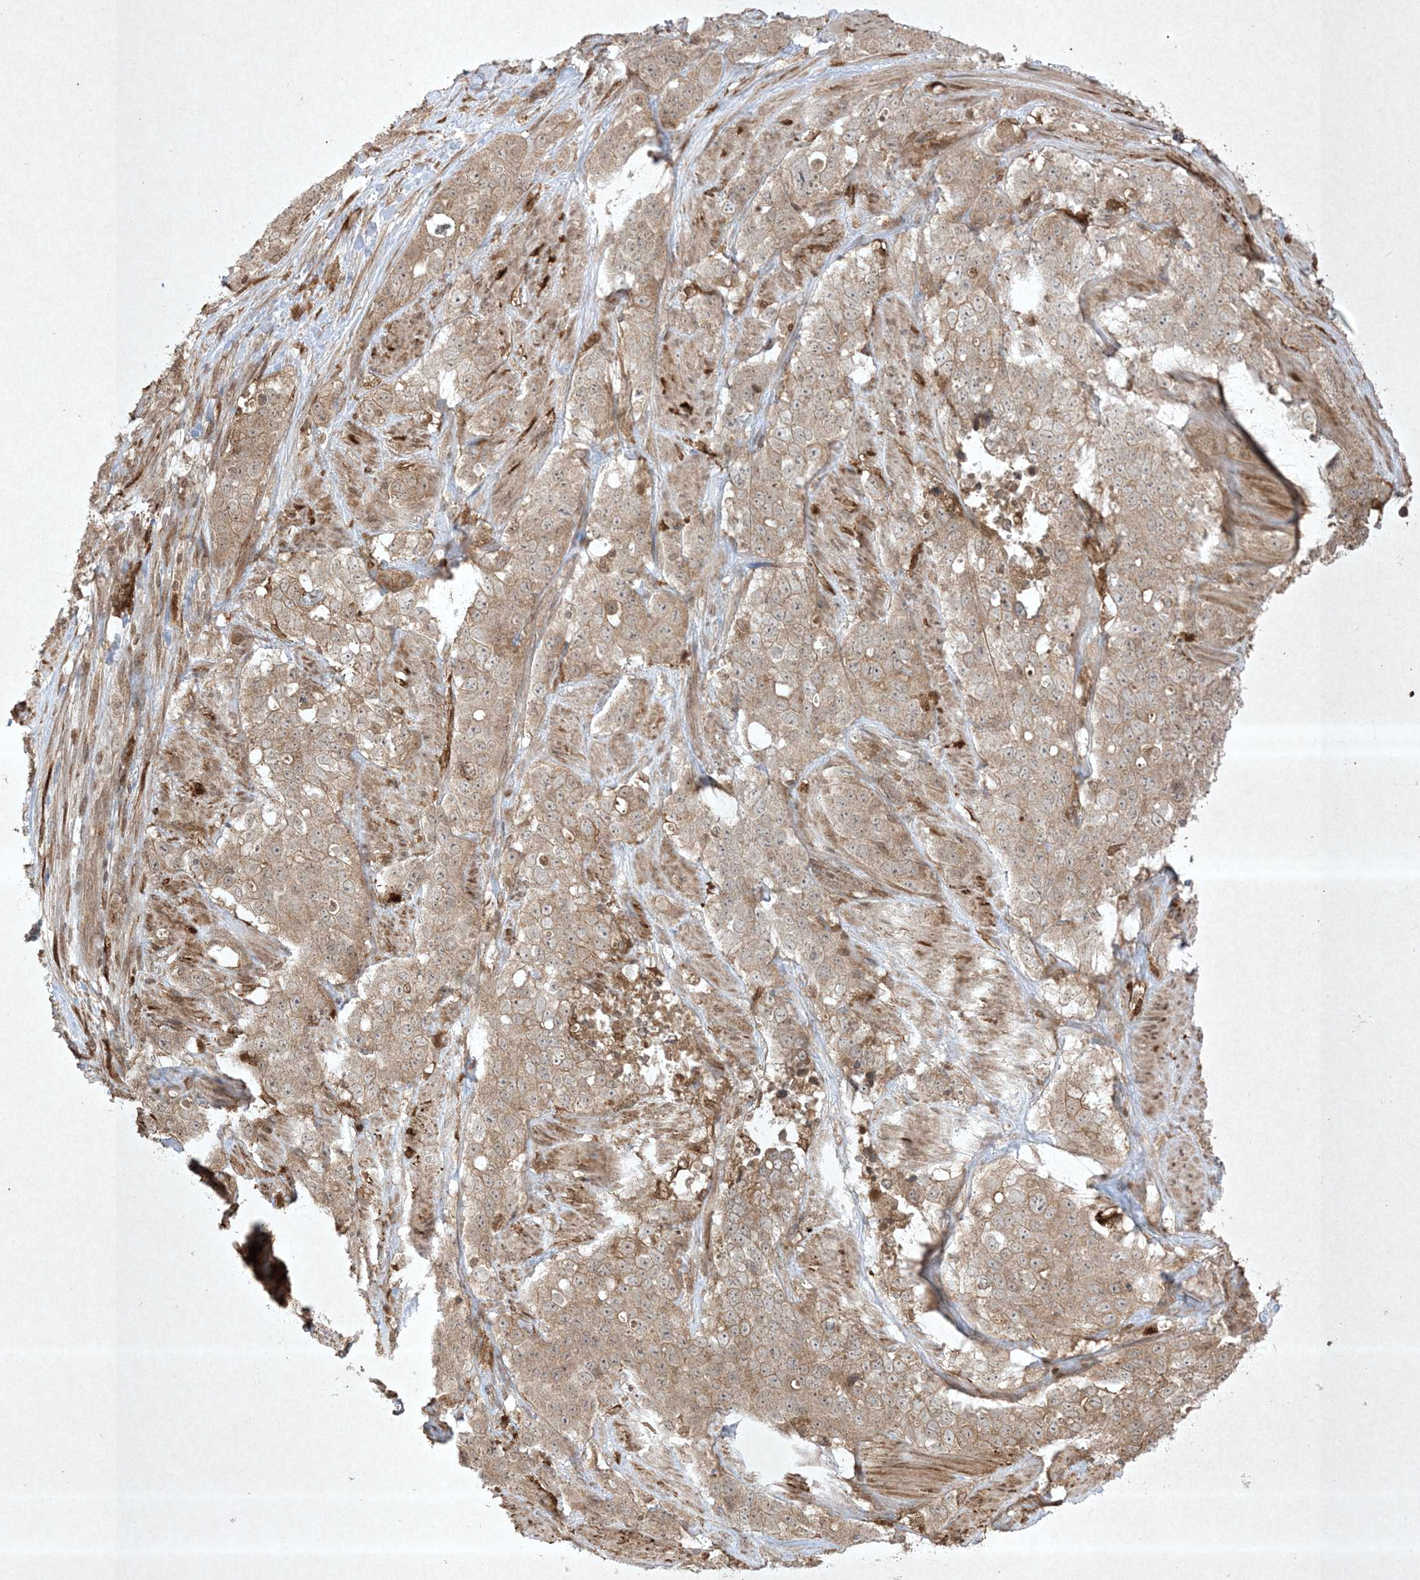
{"staining": {"intensity": "weak", "quantity": ">75%", "location": "cytoplasmic/membranous"}, "tissue": "stomach cancer", "cell_type": "Tumor cells", "image_type": "cancer", "snomed": [{"axis": "morphology", "description": "Adenocarcinoma, NOS"}, {"axis": "topography", "description": "Stomach"}], "caption": "Protein expression analysis of stomach cancer (adenocarcinoma) displays weak cytoplasmic/membranous positivity in approximately >75% of tumor cells.", "gene": "PTK6", "patient": {"sex": "male", "age": 48}}